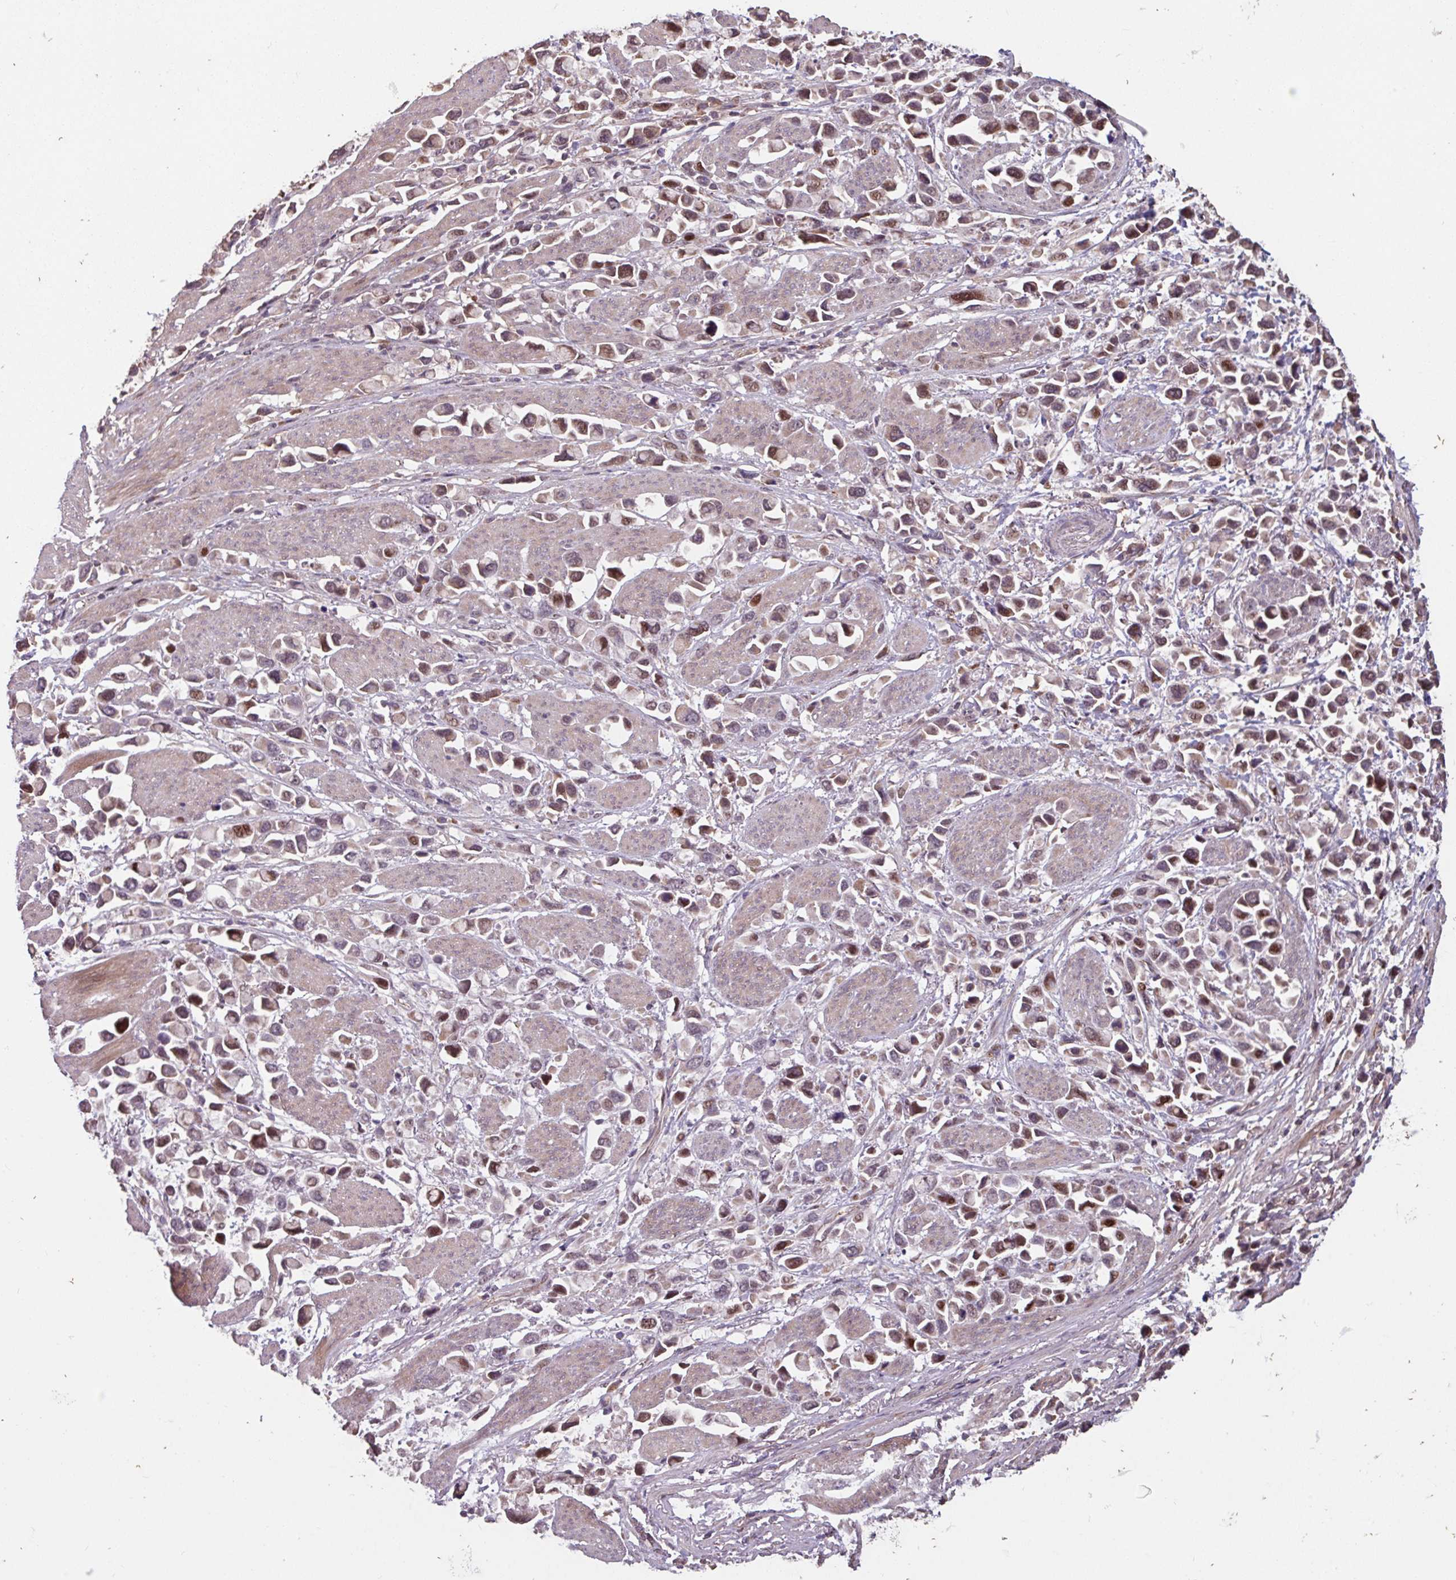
{"staining": {"intensity": "moderate", "quantity": ">75%", "location": "cytoplasmic/membranous,nuclear"}, "tissue": "stomach cancer", "cell_type": "Tumor cells", "image_type": "cancer", "snomed": [{"axis": "morphology", "description": "Adenocarcinoma, NOS"}, {"axis": "topography", "description": "Stomach"}], "caption": "Approximately >75% of tumor cells in human stomach cancer (adenocarcinoma) demonstrate moderate cytoplasmic/membranous and nuclear protein expression as visualized by brown immunohistochemical staining.", "gene": "TMEM88", "patient": {"sex": "female", "age": 81}}